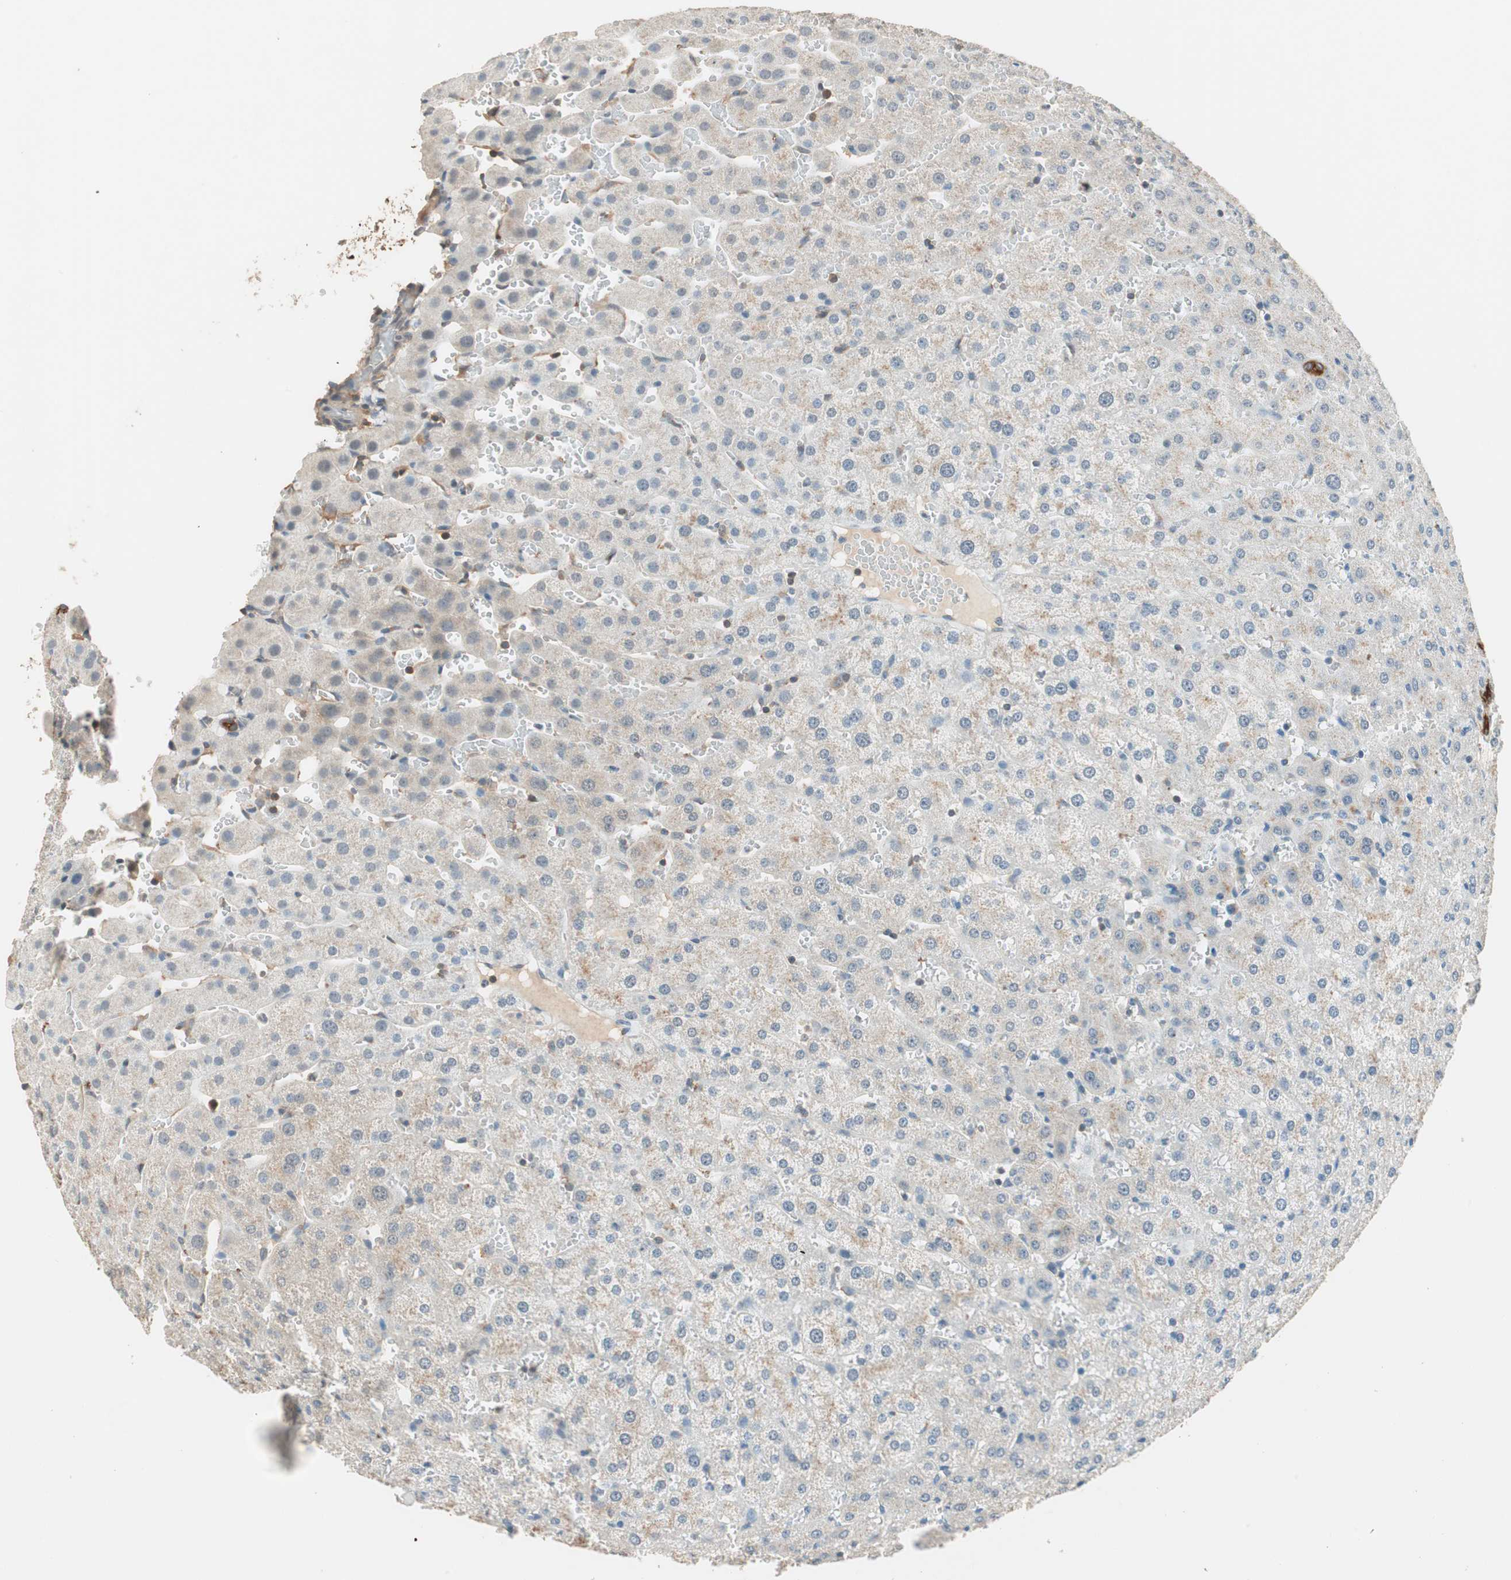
{"staining": {"intensity": "strong", "quantity": ">75%", "location": "cytoplasmic/membranous"}, "tissue": "liver", "cell_type": "Cholangiocytes", "image_type": "normal", "snomed": [{"axis": "morphology", "description": "Normal tissue, NOS"}, {"axis": "morphology", "description": "Fibrosis, NOS"}, {"axis": "topography", "description": "Liver"}], "caption": "Immunohistochemistry (IHC) of normal human liver demonstrates high levels of strong cytoplasmic/membranous staining in about >75% of cholangiocytes.", "gene": "TRIM21", "patient": {"sex": "female", "age": 29}}